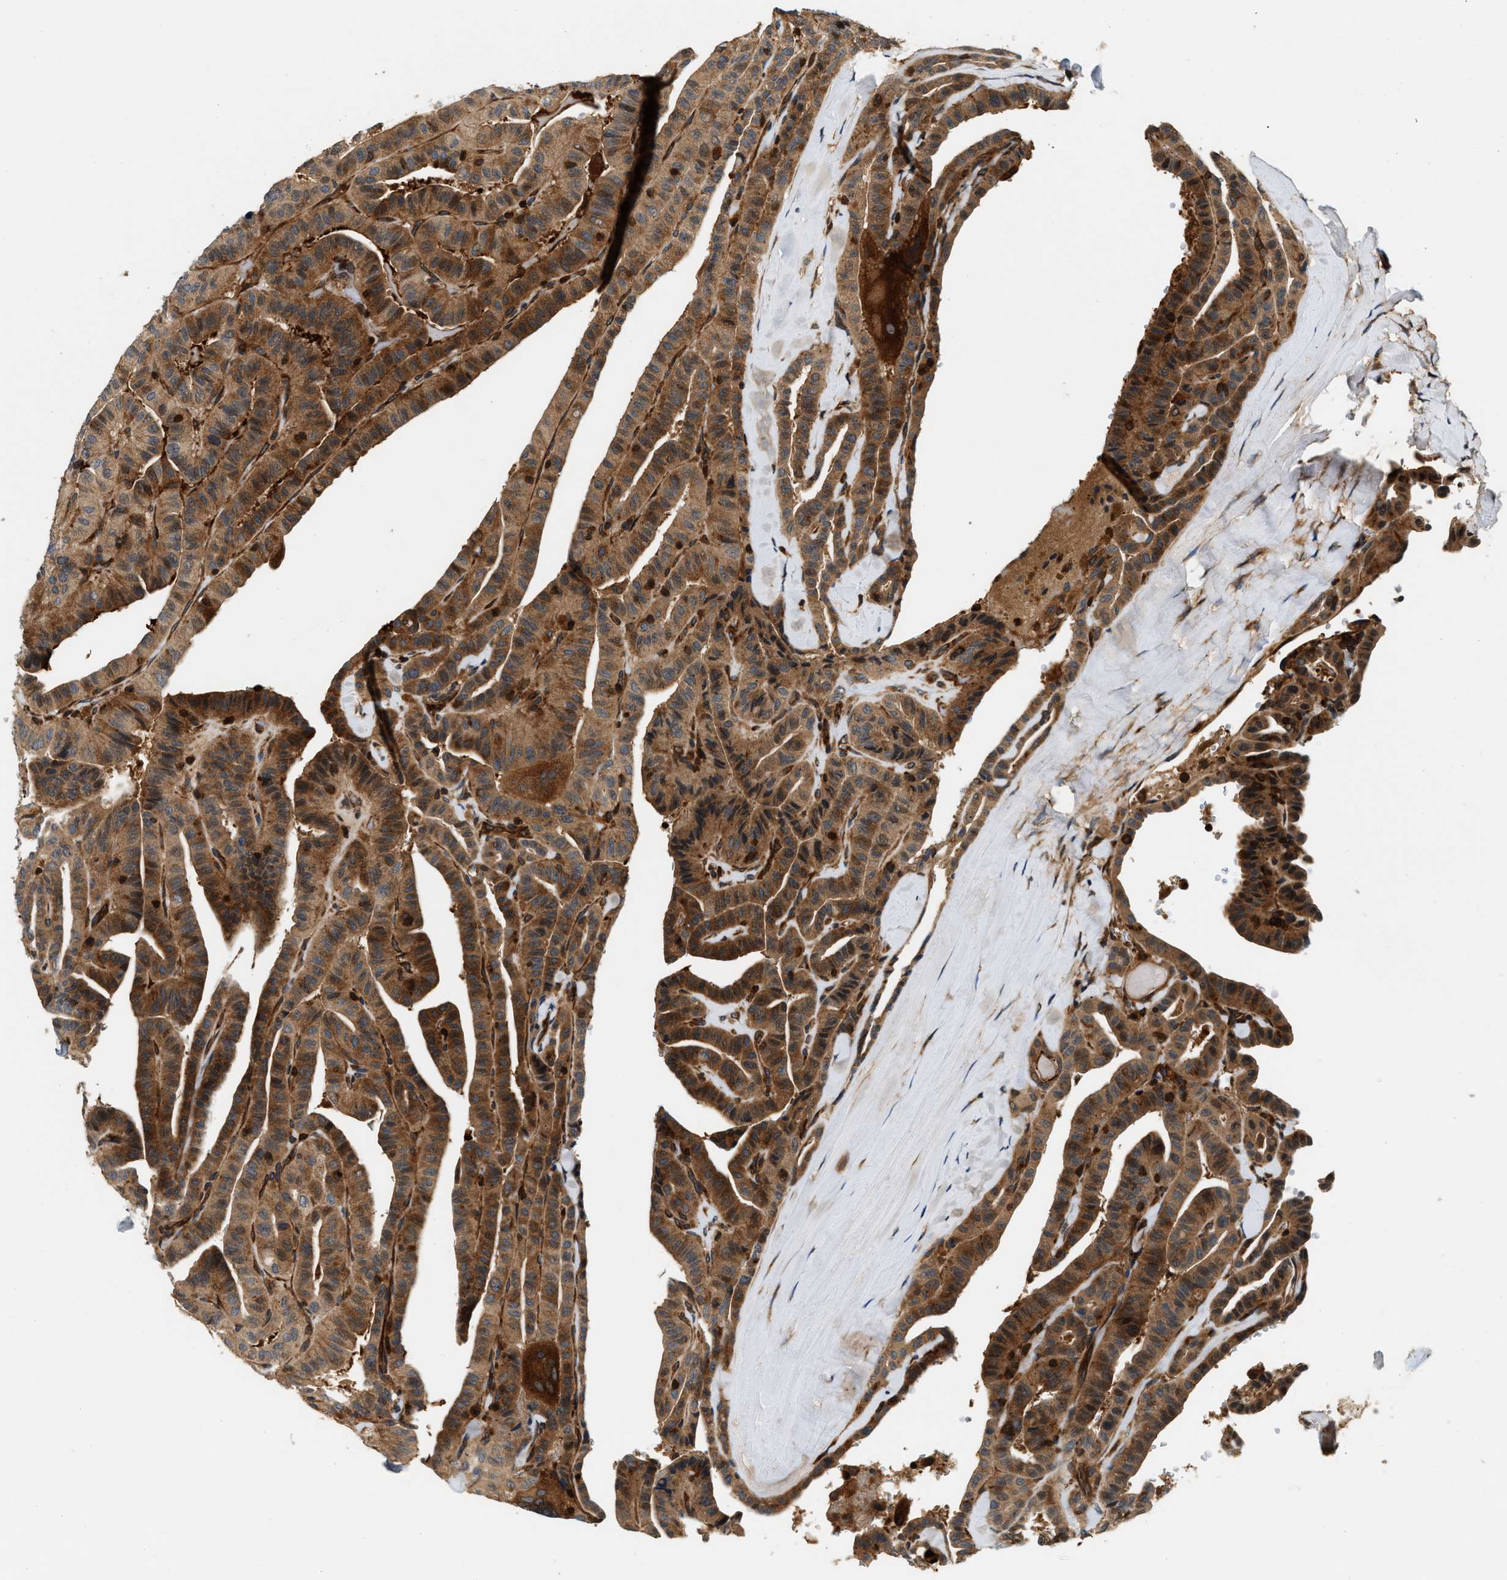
{"staining": {"intensity": "moderate", "quantity": ">75%", "location": "cytoplasmic/membranous"}, "tissue": "thyroid cancer", "cell_type": "Tumor cells", "image_type": "cancer", "snomed": [{"axis": "morphology", "description": "Papillary adenocarcinoma, NOS"}, {"axis": "topography", "description": "Thyroid gland"}], "caption": "Immunohistochemistry of thyroid cancer (papillary adenocarcinoma) displays medium levels of moderate cytoplasmic/membranous expression in approximately >75% of tumor cells.", "gene": "SAMD9", "patient": {"sex": "male", "age": 77}}